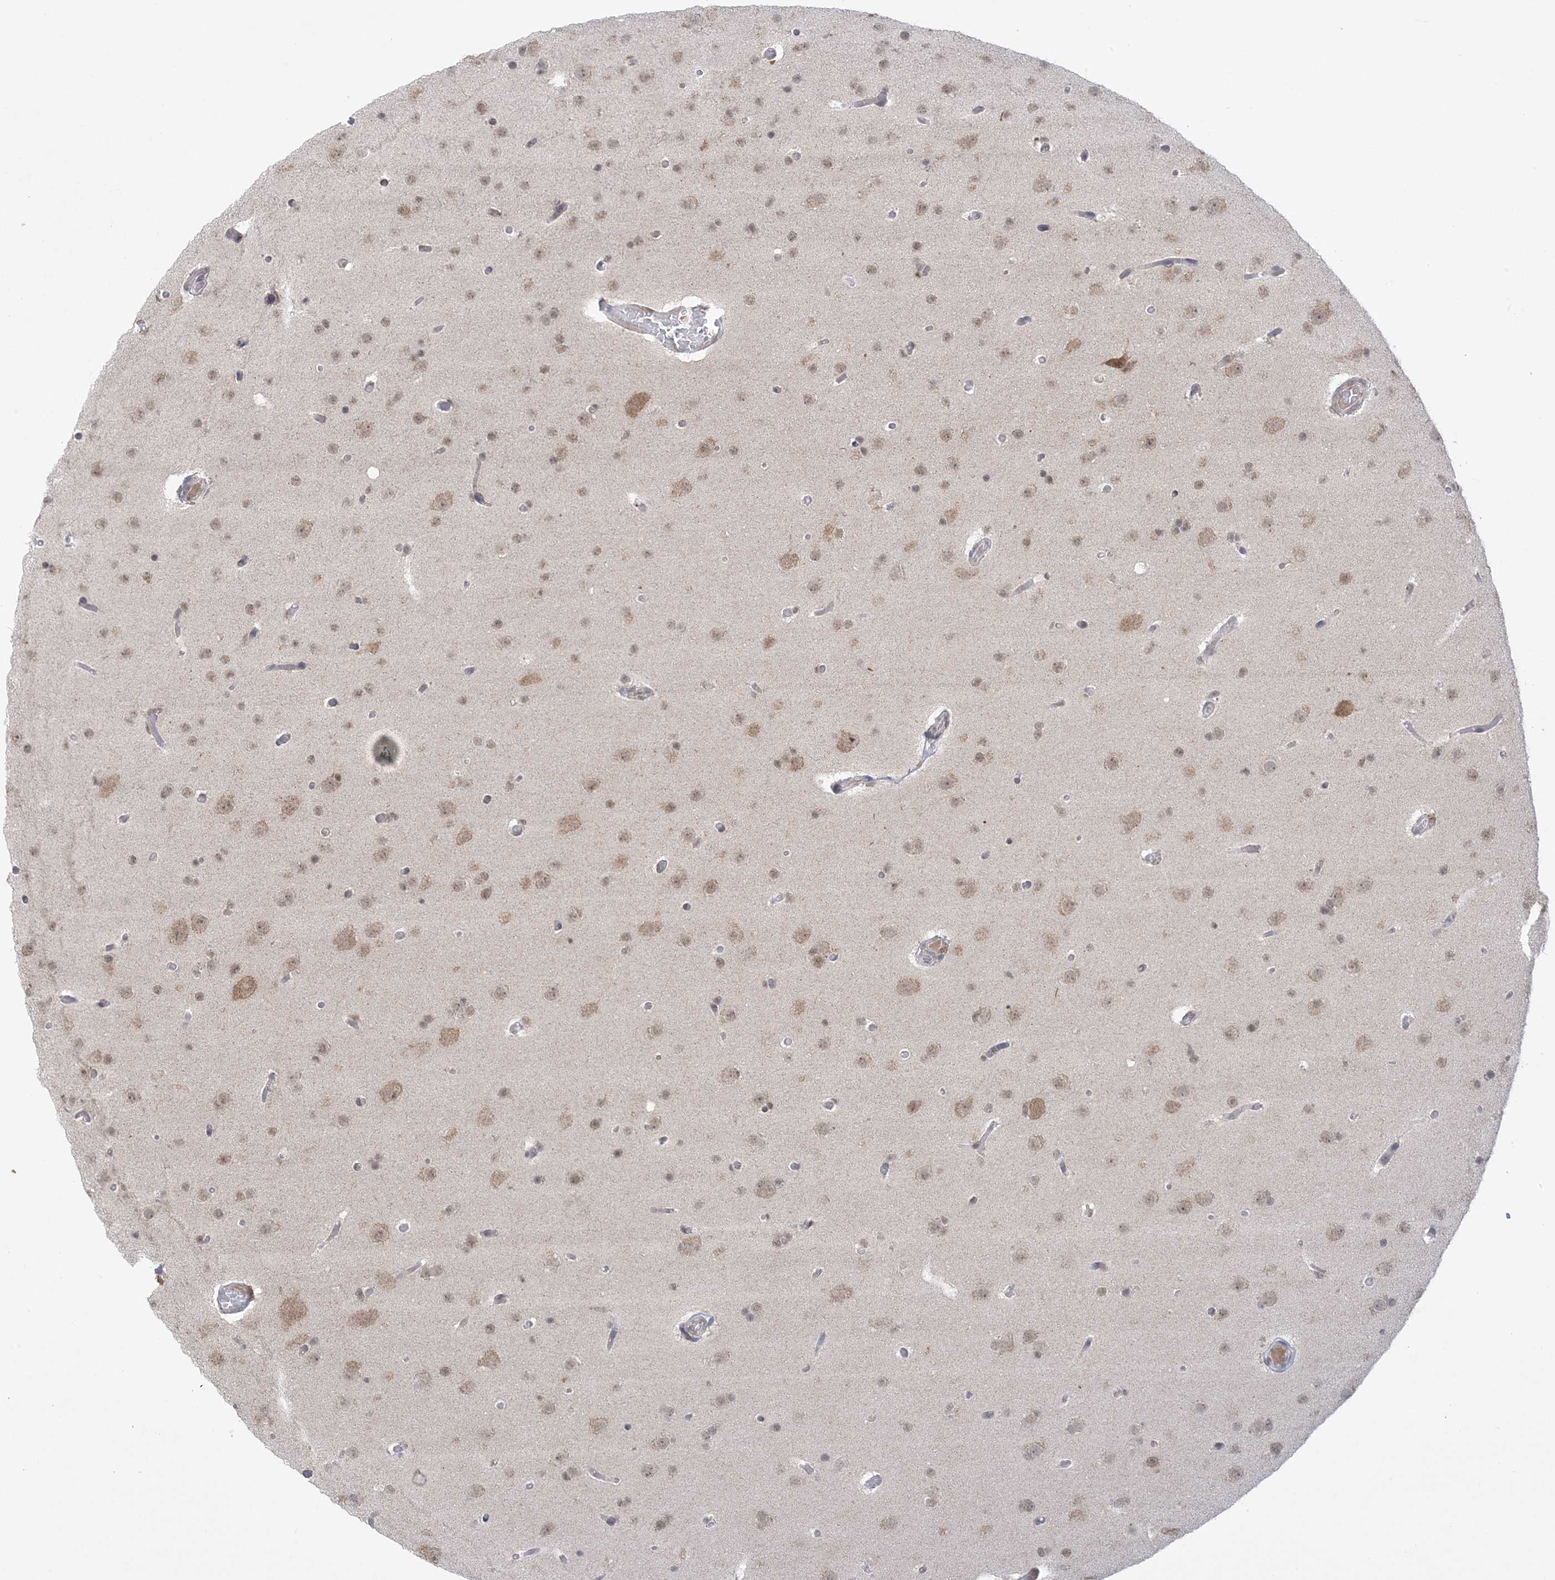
{"staining": {"intensity": "weak", "quantity": ">75%", "location": "cytoplasmic/membranous,nuclear"}, "tissue": "glioma", "cell_type": "Tumor cells", "image_type": "cancer", "snomed": [{"axis": "morphology", "description": "Glioma, malignant, High grade"}, {"axis": "topography", "description": "Cerebral cortex"}], "caption": "The histopathology image displays a brown stain indicating the presence of a protein in the cytoplasmic/membranous and nuclear of tumor cells in glioma.", "gene": "TRMT10C", "patient": {"sex": "female", "age": 36}}